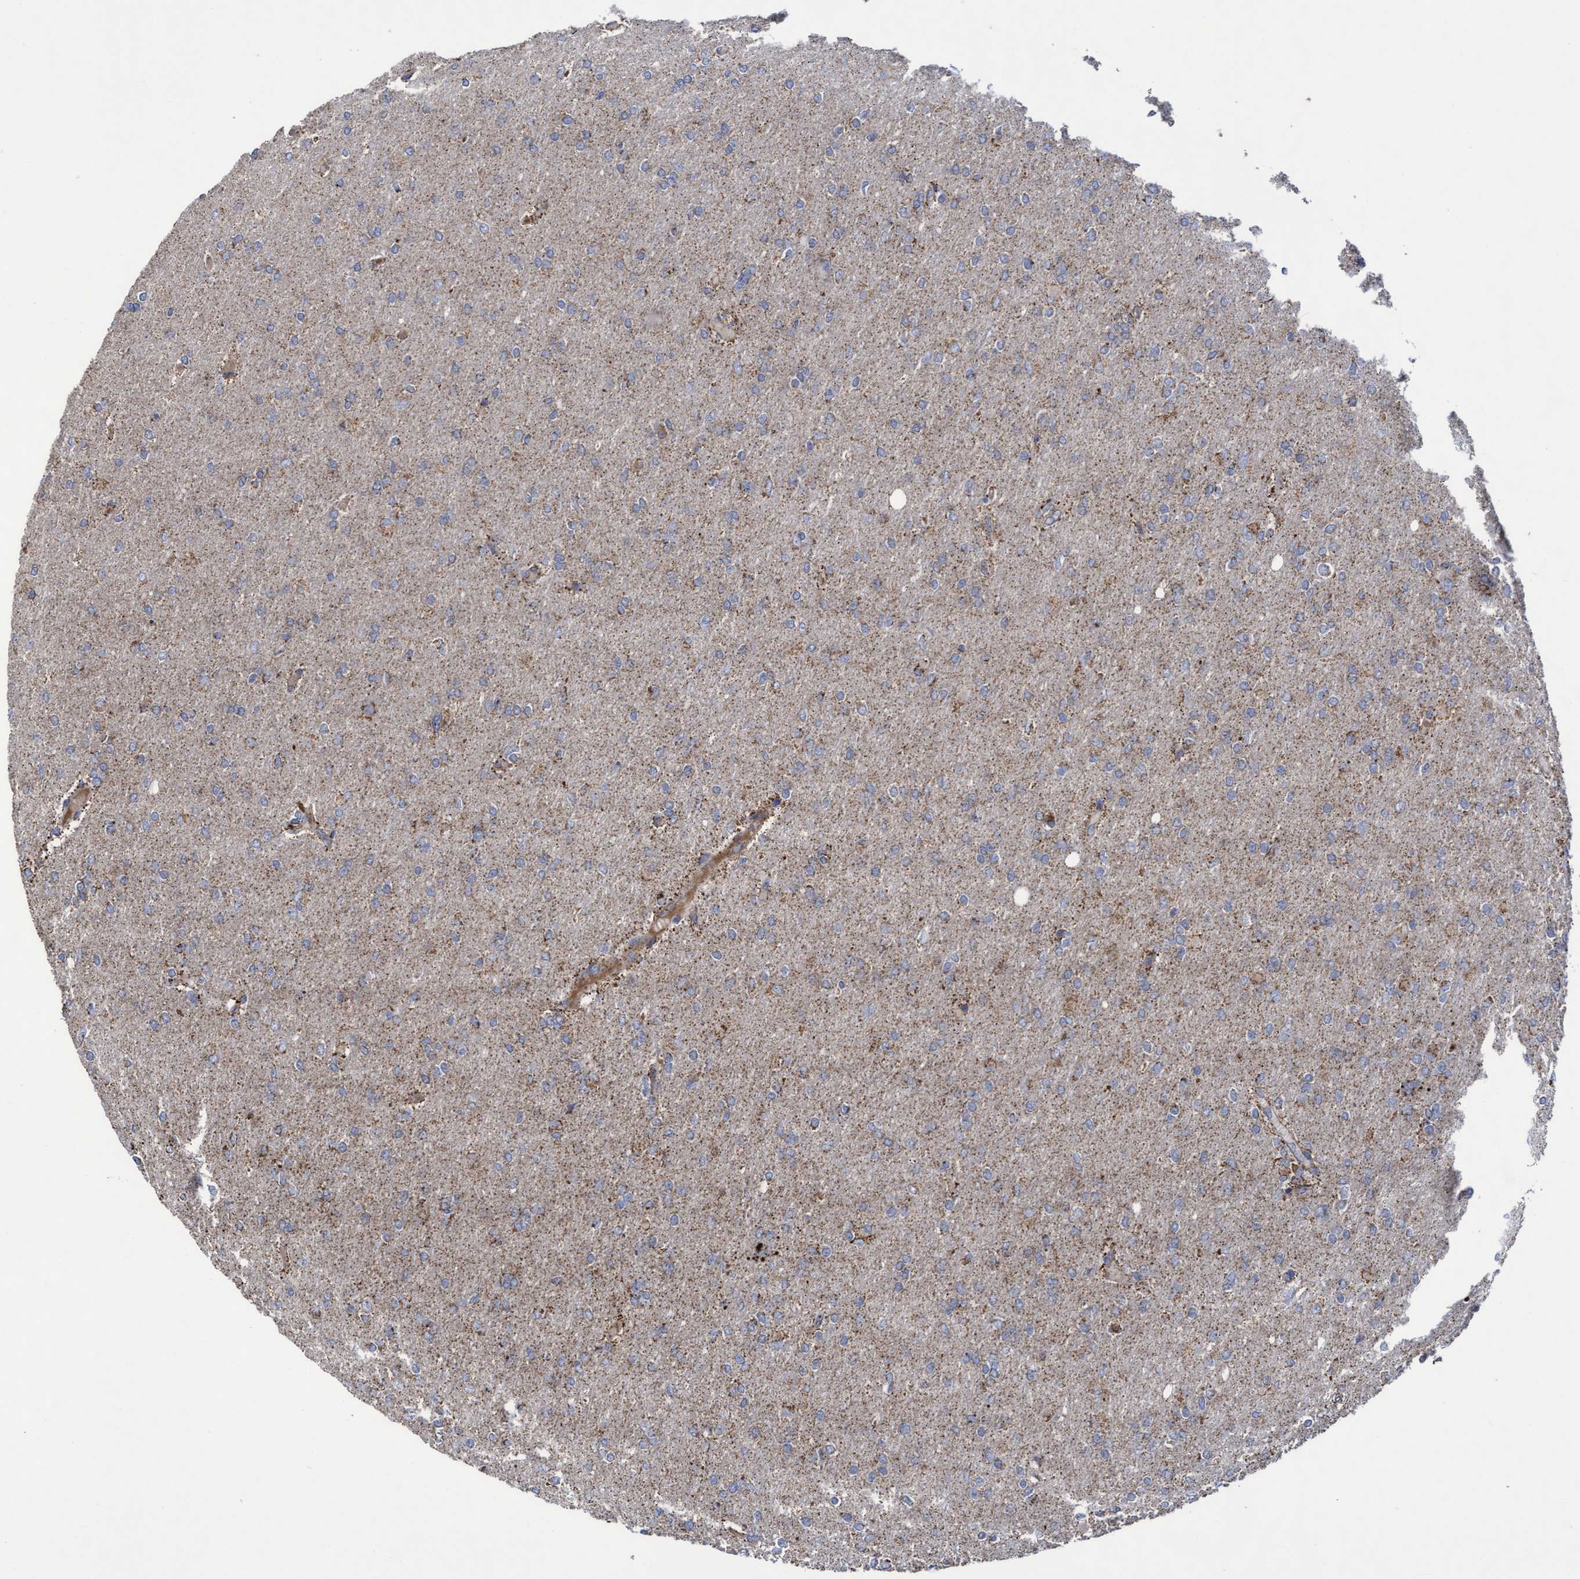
{"staining": {"intensity": "moderate", "quantity": "<25%", "location": "cytoplasmic/membranous"}, "tissue": "glioma", "cell_type": "Tumor cells", "image_type": "cancer", "snomed": [{"axis": "morphology", "description": "Glioma, malignant, High grade"}, {"axis": "topography", "description": "Cerebral cortex"}], "caption": "The histopathology image shows a brown stain indicating the presence of a protein in the cytoplasmic/membranous of tumor cells in malignant glioma (high-grade).", "gene": "COBL", "patient": {"sex": "female", "age": 36}}